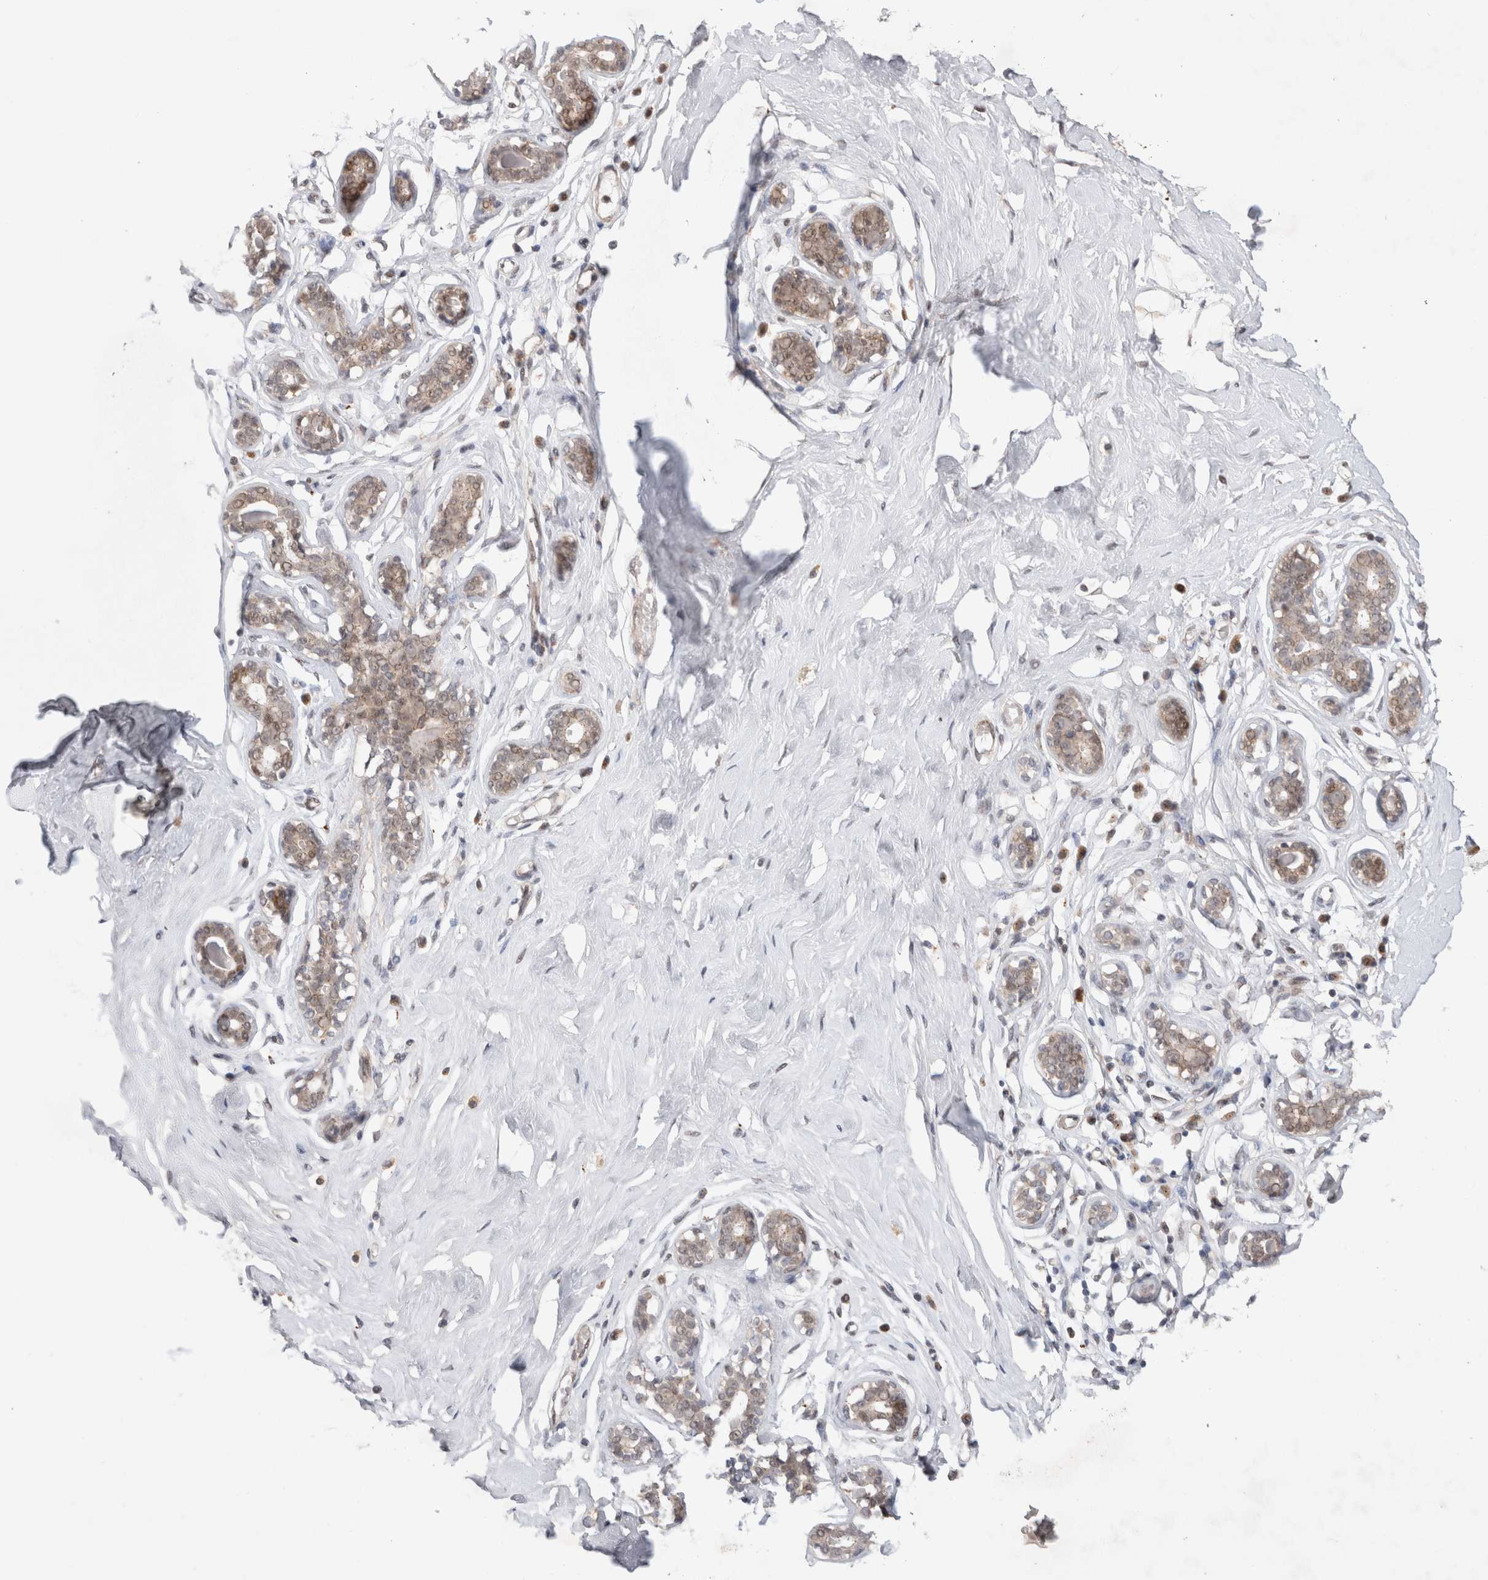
{"staining": {"intensity": "weak", "quantity": ">75%", "location": "cytoplasmic/membranous"}, "tissue": "breast", "cell_type": "Adipocytes", "image_type": "normal", "snomed": [{"axis": "morphology", "description": "Normal tissue, NOS"}, {"axis": "topography", "description": "Breast"}], "caption": "IHC histopathology image of normal breast stained for a protein (brown), which exhibits low levels of weak cytoplasmic/membranous positivity in approximately >75% of adipocytes.", "gene": "SLC29A1", "patient": {"sex": "female", "age": 23}}